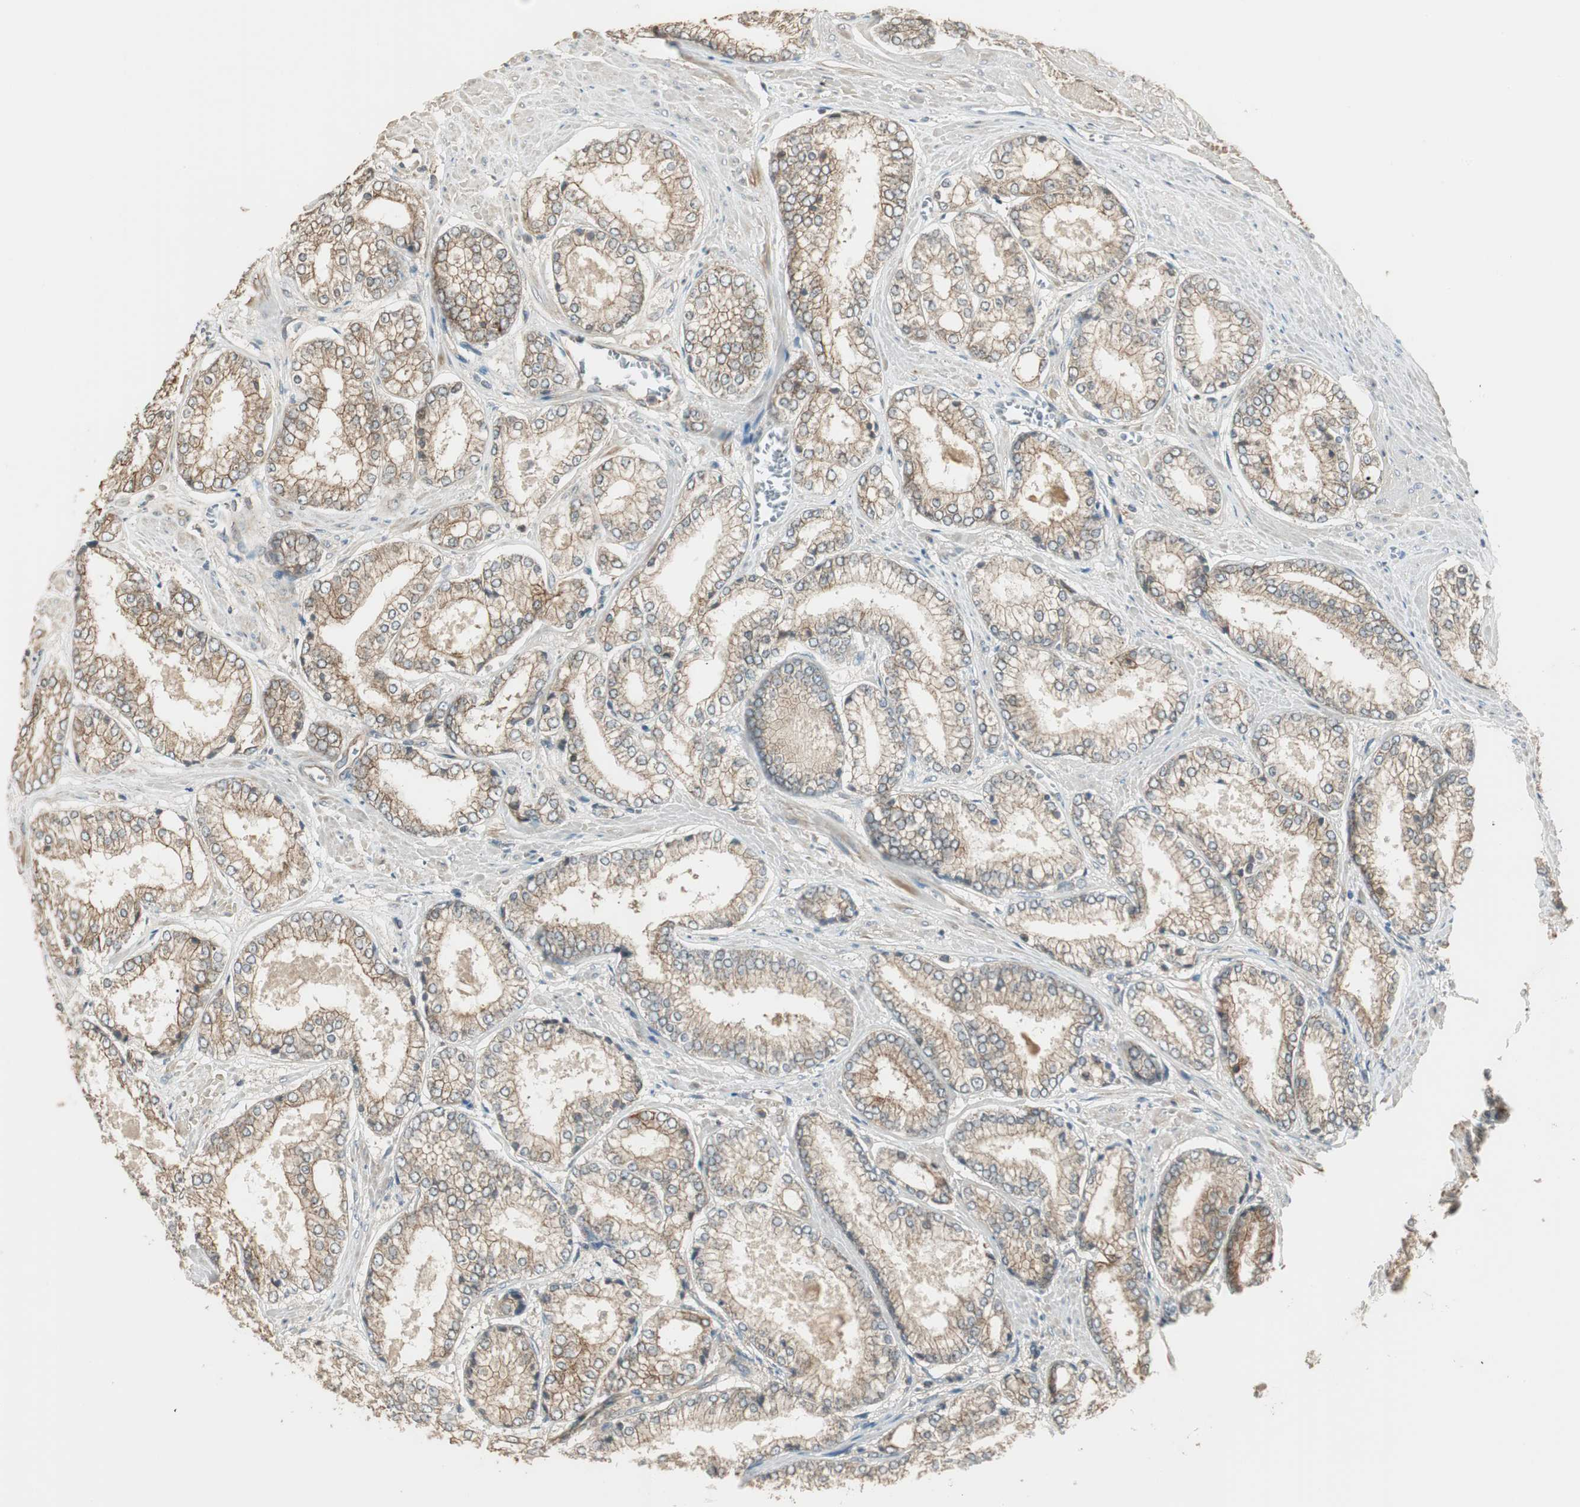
{"staining": {"intensity": "moderate", "quantity": "25%-75%", "location": "cytoplasmic/membranous"}, "tissue": "prostate cancer", "cell_type": "Tumor cells", "image_type": "cancer", "snomed": [{"axis": "morphology", "description": "Adenocarcinoma, Low grade"}, {"axis": "topography", "description": "Prostate"}], "caption": "Immunohistochemical staining of prostate cancer shows medium levels of moderate cytoplasmic/membranous staining in approximately 25%-75% of tumor cells.", "gene": "PFDN5", "patient": {"sex": "male", "age": 64}}